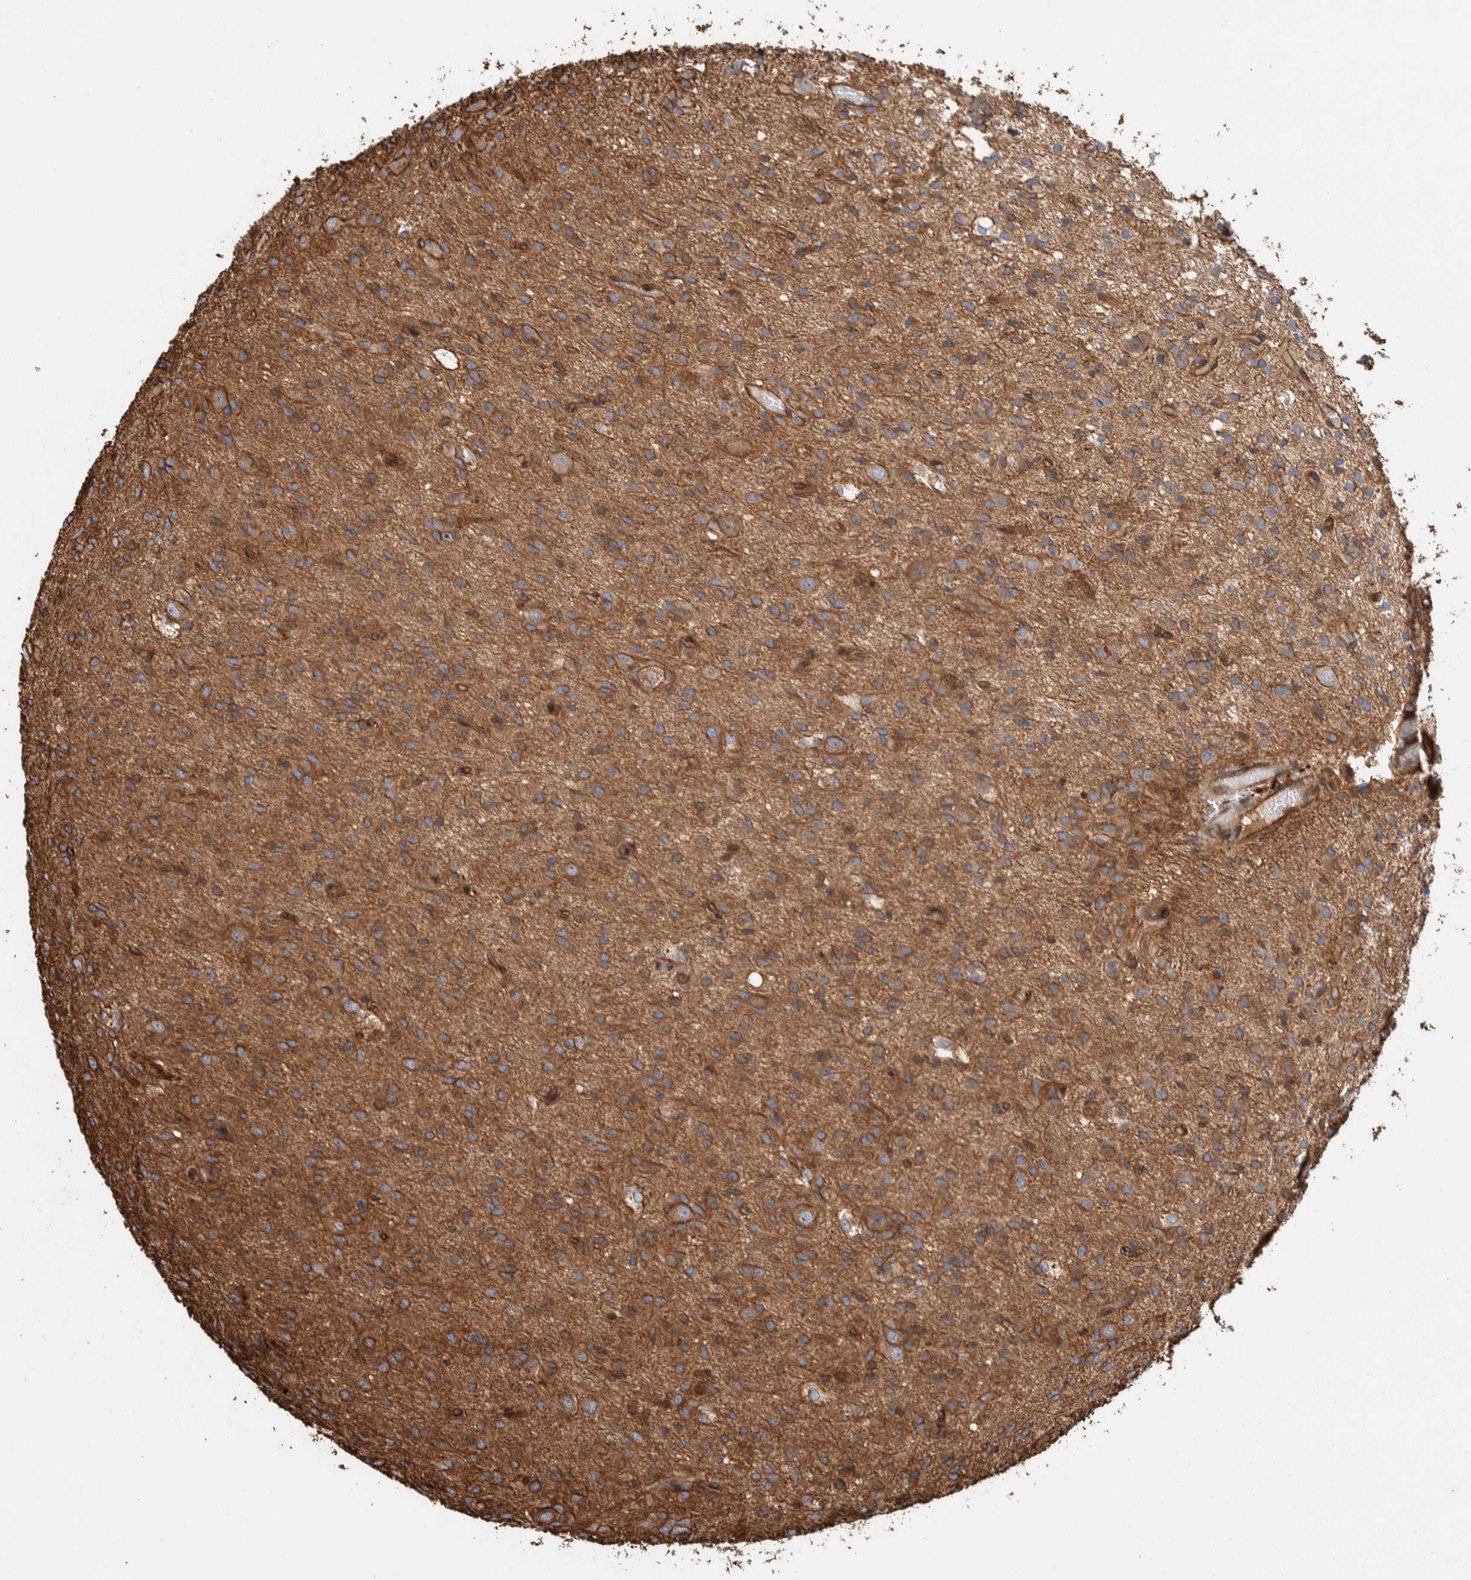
{"staining": {"intensity": "moderate", "quantity": ">75%", "location": "cytoplasmic/membranous"}, "tissue": "glioma", "cell_type": "Tumor cells", "image_type": "cancer", "snomed": [{"axis": "morphology", "description": "Glioma, malignant, High grade"}, {"axis": "topography", "description": "Brain"}], "caption": "Immunohistochemical staining of human glioma demonstrates medium levels of moderate cytoplasmic/membranous protein positivity in about >75% of tumor cells.", "gene": "PKD1L1", "patient": {"sex": "female", "age": 59}}